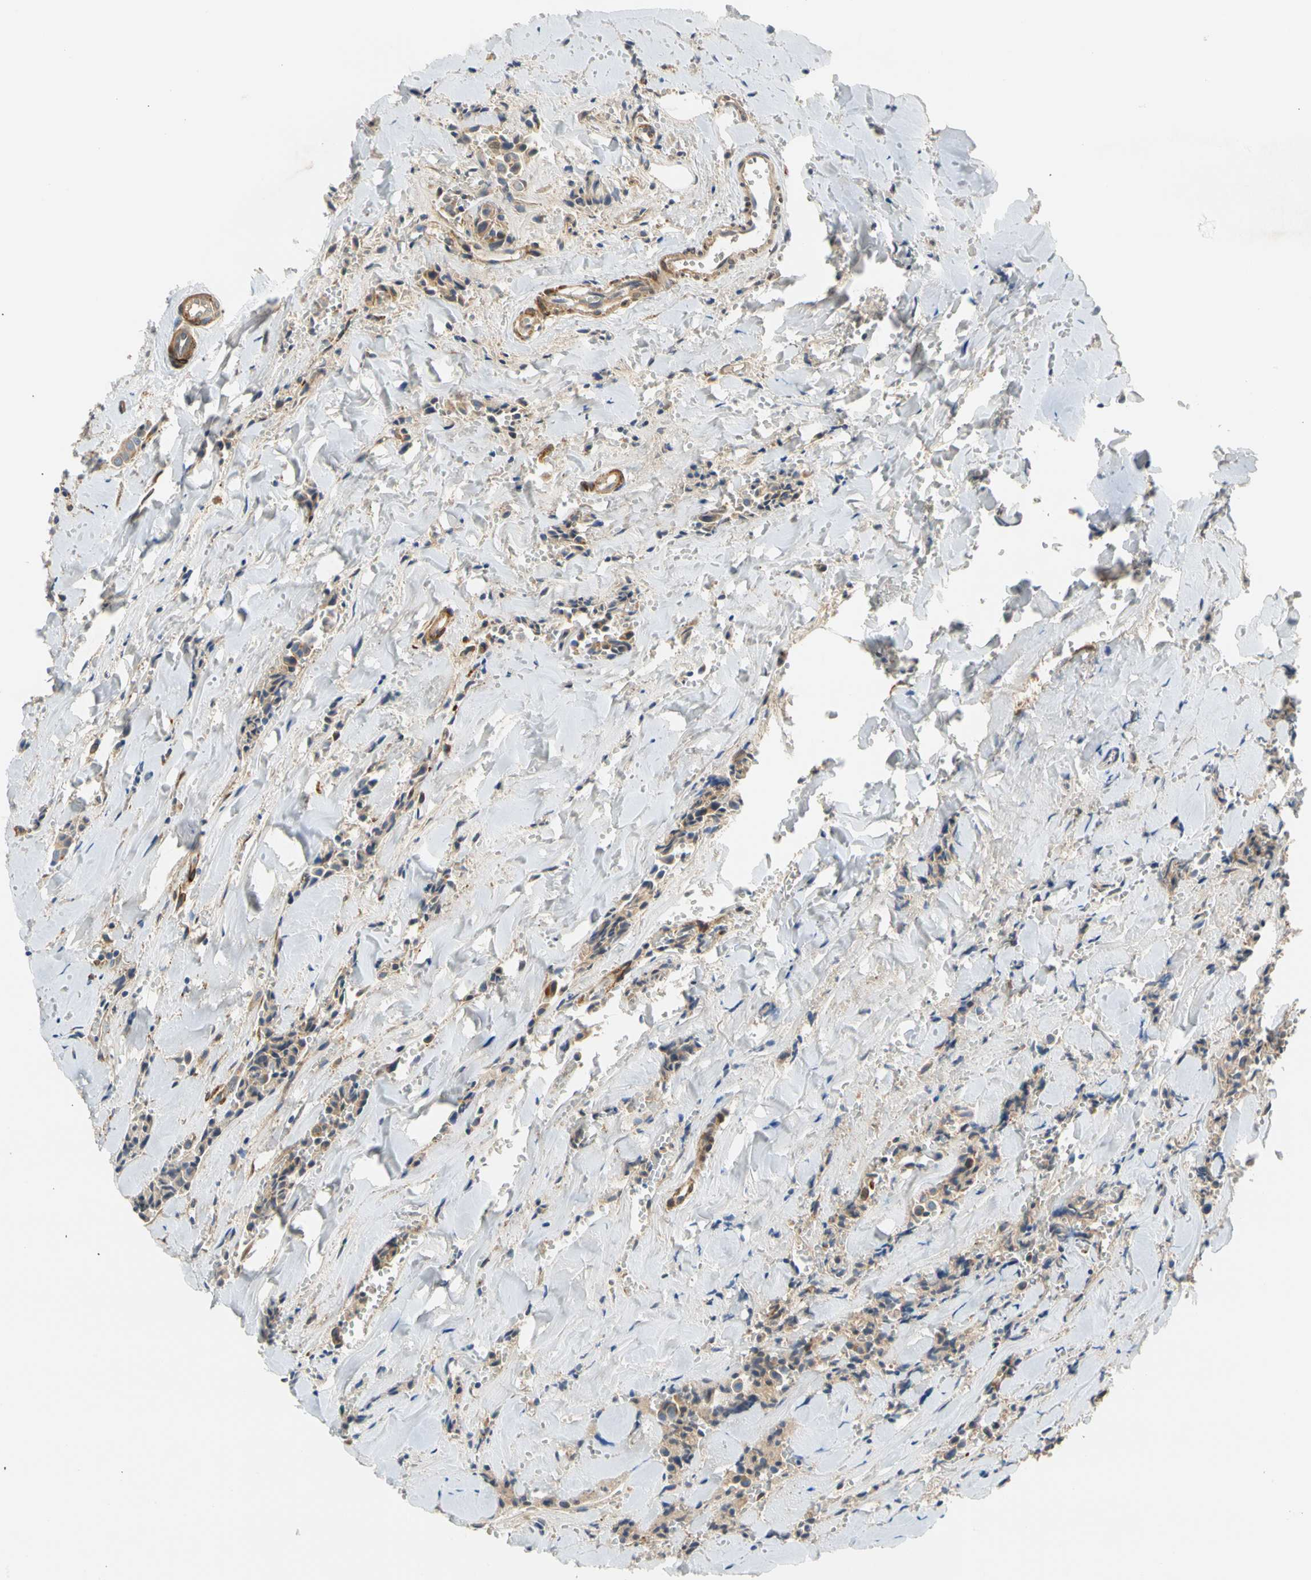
{"staining": {"intensity": "weak", "quantity": "25%-75%", "location": "cytoplasmic/membranous"}, "tissue": "head and neck cancer", "cell_type": "Tumor cells", "image_type": "cancer", "snomed": [{"axis": "morphology", "description": "Adenocarcinoma, NOS"}, {"axis": "topography", "description": "Salivary gland"}, {"axis": "topography", "description": "Head-Neck"}], "caption": "Tumor cells display low levels of weak cytoplasmic/membranous positivity in approximately 25%-75% of cells in human adenocarcinoma (head and neck).", "gene": "ENTREP3", "patient": {"sex": "female", "age": 59}}